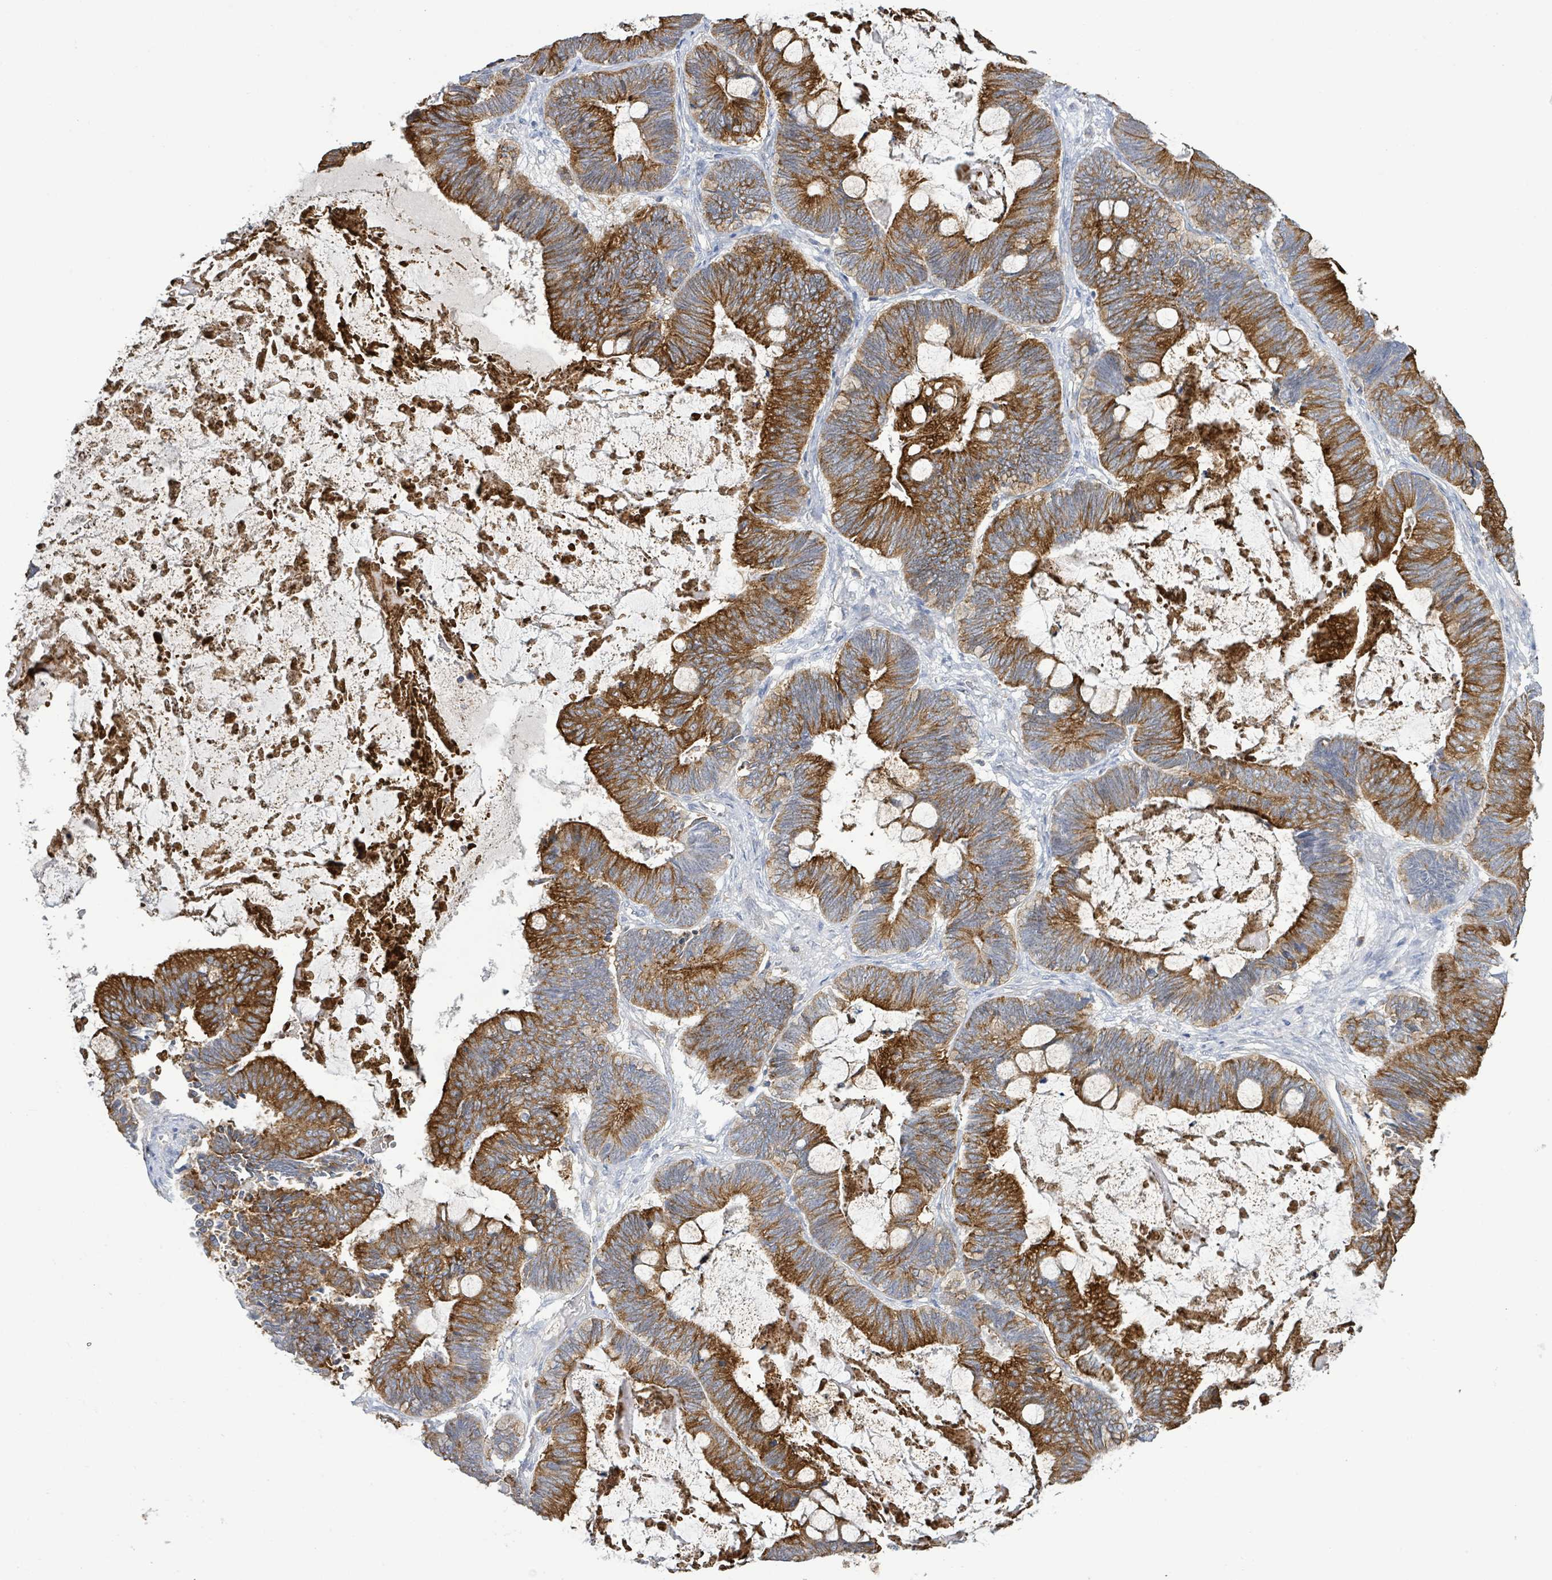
{"staining": {"intensity": "strong", "quantity": ">75%", "location": "cytoplasmic/membranous"}, "tissue": "ovarian cancer", "cell_type": "Tumor cells", "image_type": "cancer", "snomed": [{"axis": "morphology", "description": "Cystadenocarcinoma, mucinous, NOS"}, {"axis": "topography", "description": "Ovary"}], "caption": "Ovarian mucinous cystadenocarcinoma tissue demonstrates strong cytoplasmic/membranous expression in approximately >75% of tumor cells", "gene": "EGFL7", "patient": {"sex": "female", "age": 61}}